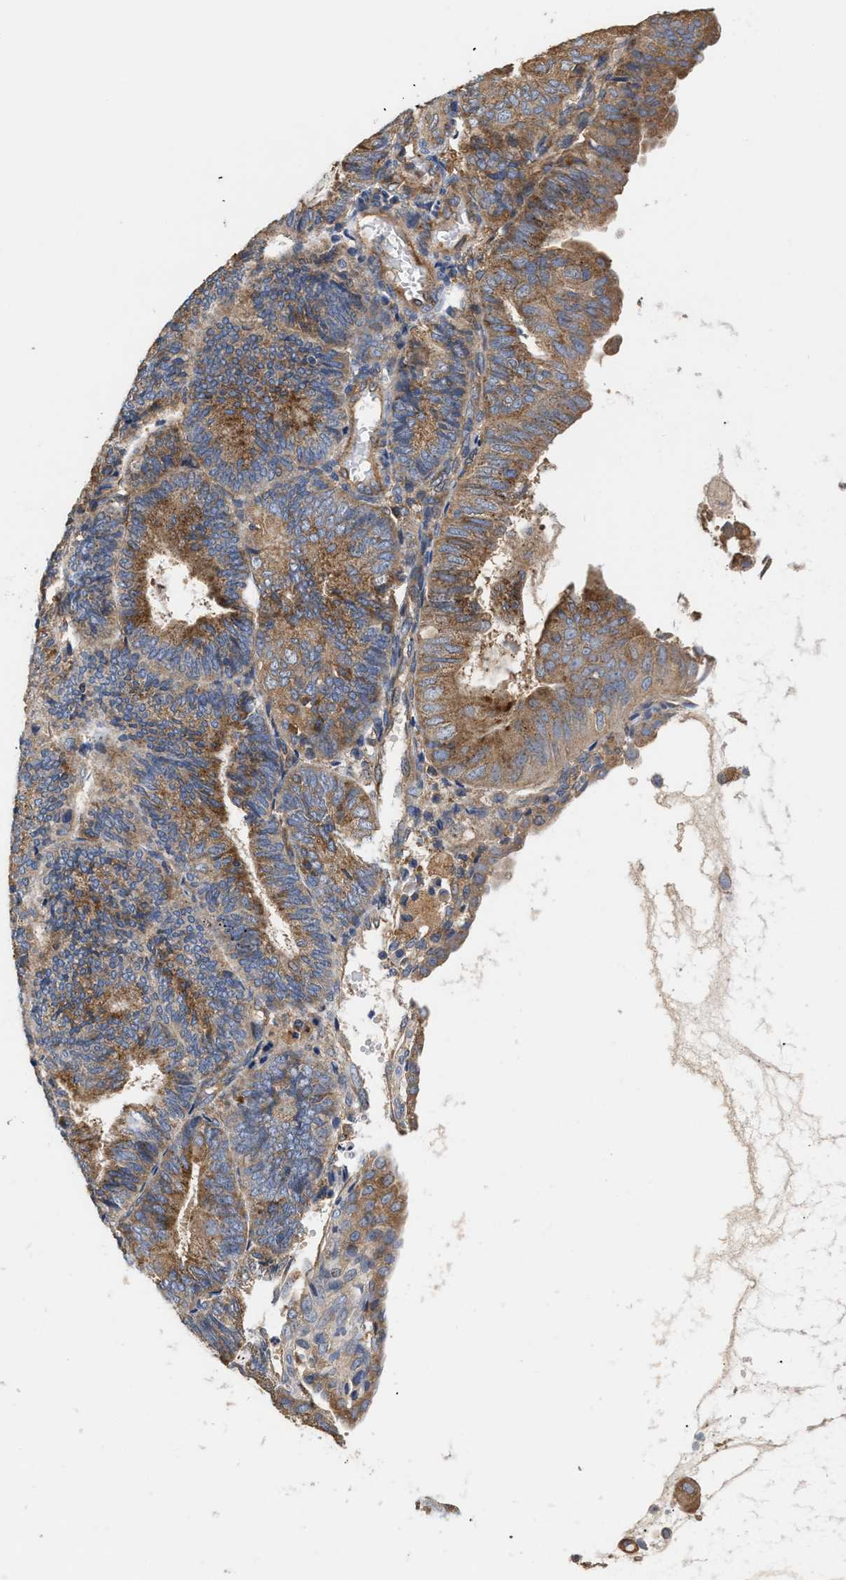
{"staining": {"intensity": "moderate", "quantity": ">75%", "location": "cytoplasmic/membranous"}, "tissue": "endometrial cancer", "cell_type": "Tumor cells", "image_type": "cancer", "snomed": [{"axis": "morphology", "description": "Adenocarcinoma, NOS"}, {"axis": "topography", "description": "Endometrium"}], "caption": "Adenocarcinoma (endometrial) stained with immunohistochemistry (IHC) demonstrates moderate cytoplasmic/membranous positivity in approximately >75% of tumor cells.", "gene": "KLB", "patient": {"sex": "female", "age": 81}}